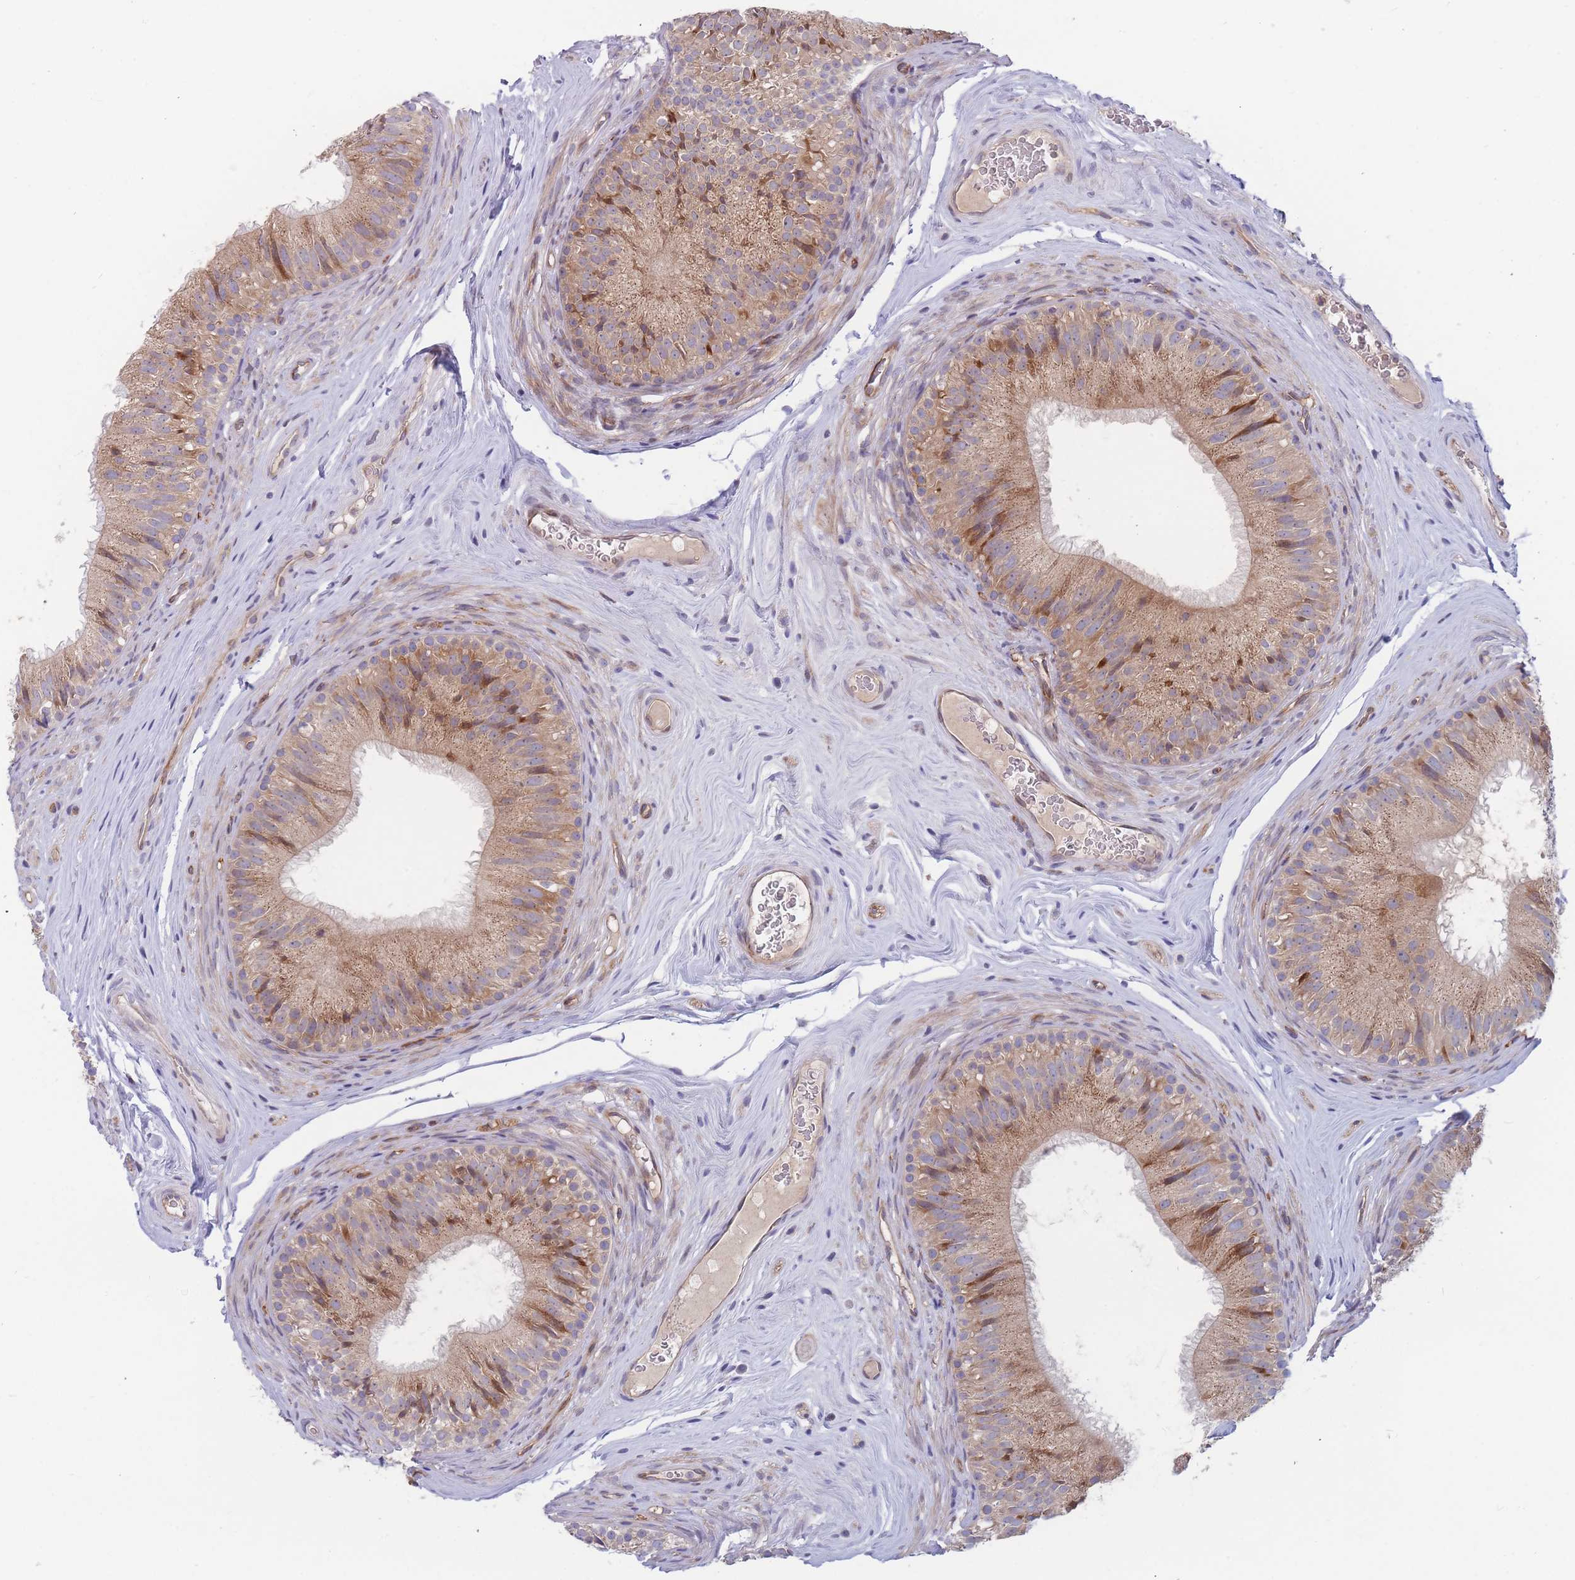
{"staining": {"intensity": "moderate", "quantity": ">75%", "location": "cytoplasmic/membranous"}, "tissue": "epididymis", "cell_type": "Glandular cells", "image_type": "normal", "snomed": [{"axis": "morphology", "description": "Normal tissue, NOS"}, {"axis": "topography", "description": "Epididymis"}], "caption": "IHC photomicrograph of benign epididymis stained for a protein (brown), which demonstrates medium levels of moderate cytoplasmic/membranous staining in approximately >75% of glandular cells.", "gene": "TMEM131L", "patient": {"sex": "male", "age": 34}}